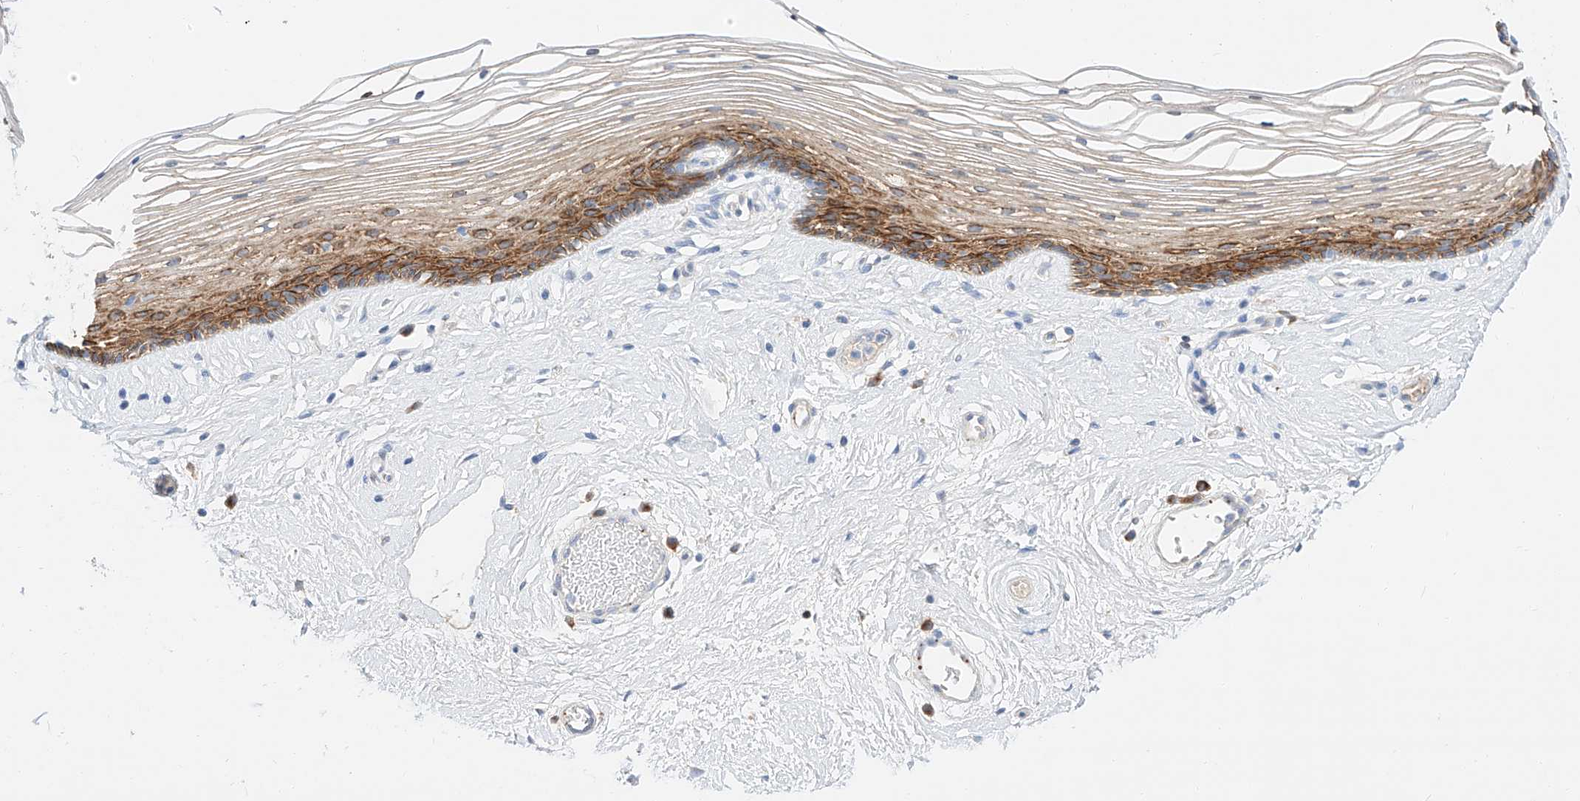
{"staining": {"intensity": "strong", "quantity": ">75%", "location": "cytoplasmic/membranous"}, "tissue": "vagina", "cell_type": "Squamous epithelial cells", "image_type": "normal", "snomed": [{"axis": "morphology", "description": "Normal tissue, NOS"}, {"axis": "topography", "description": "Vagina"}], "caption": "DAB (3,3'-diaminobenzidine) immunohistochemical staining of benign human vagina demonstrates strong cytoplasmic/membranous protein positivity in approximately >75% of squamous epithelial cells. Nuclei are stained in blue.", "gene": "MAP7", "patient": {"sex": "female", "age": 46}}